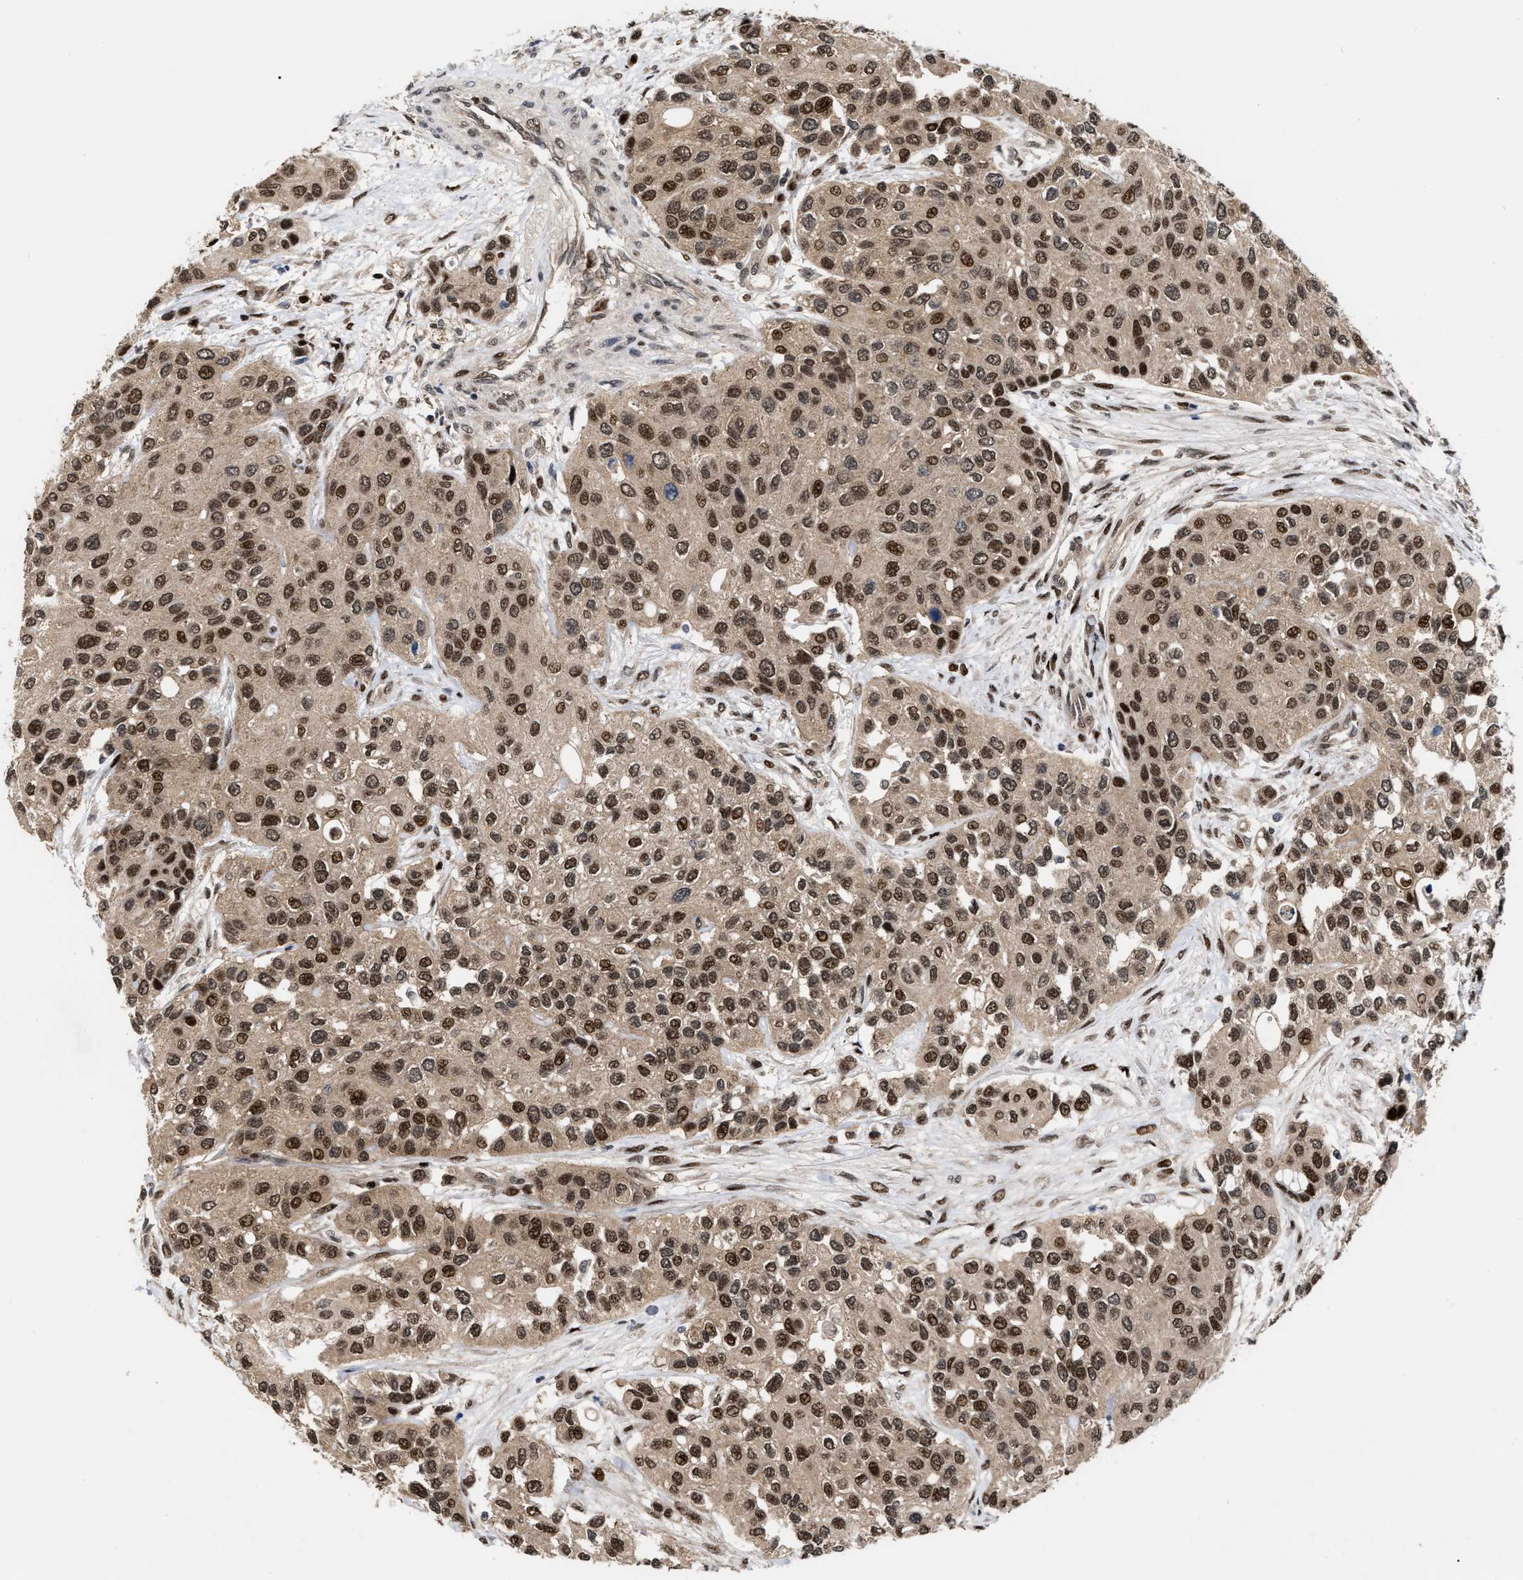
{"staining": {"intensity": "strong", "quantity": ">75%", "location": "cytoplasmic/membranous,nuclear"}, "tissue": "urothelial cancer", "cell_type": "Tumor cells", "image_type": "cancer", "snomed": [{"axis": "morphology", "description": "Urothelial carcinoma, High grade"}, {"axis": "topography", "description": "Urinary bladder"}], "caption": "Immunohistochemistry (IHC) (DAB) staining of human high-grade urothelial carcinoma shows strong cytoplasmic/membranous and nuclear protein positivity in approximately >75% of tumor cells.", "gene": "MDM4", "patient": {"sex": "female", "age": 56}}